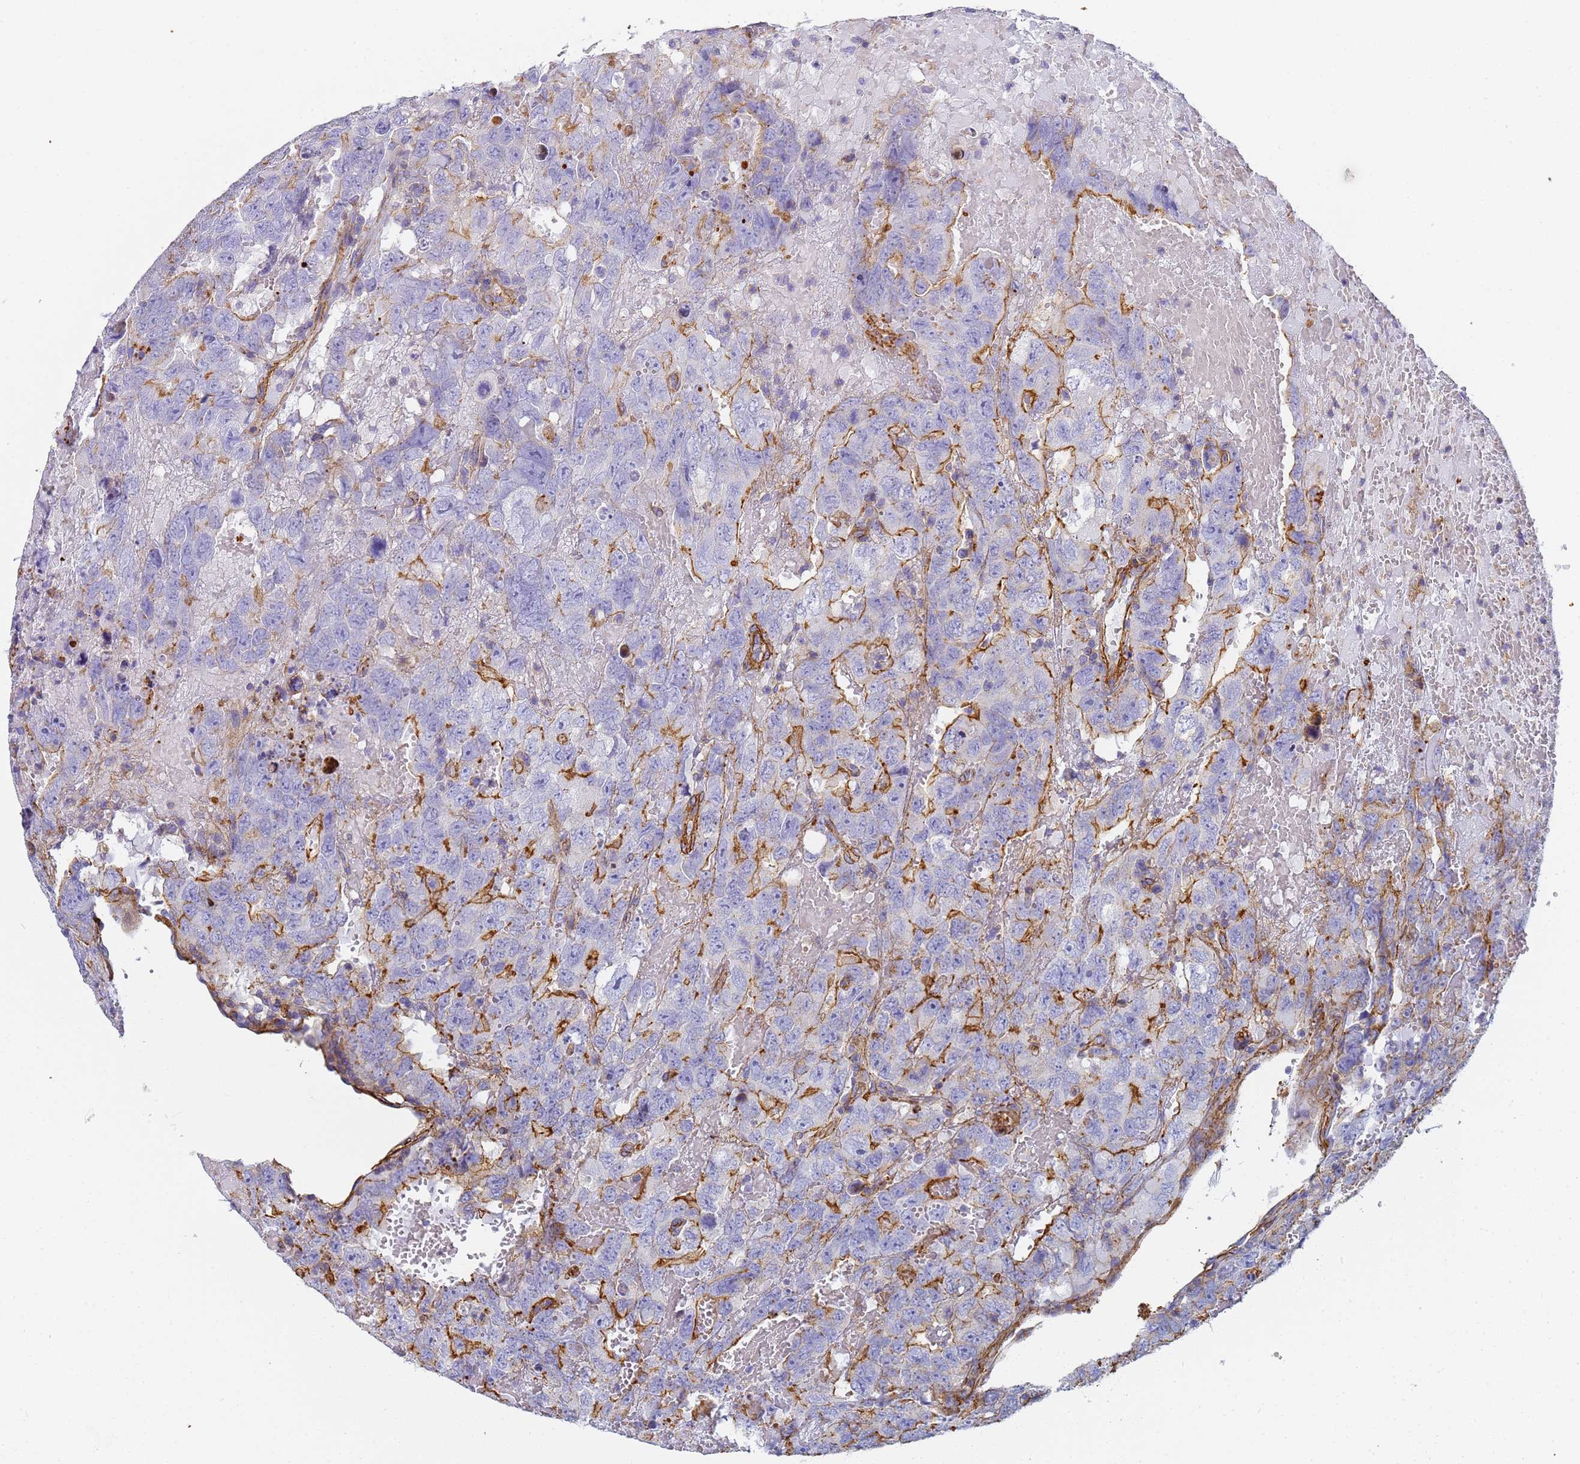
{"staining": {"intensity": "moderate", "quantity": "25%-75%", "location": "cytoplasmic/membranous"}, "tissue": "testis cancer", "cell_type": "Tumor cells", "image_type": "cancer", "snomed": [{"axis": "morphology", "description": "Carcinoma, Embryonal, NOS"}, {"axis": "topography", "description": "Testis"}], "caption": "Tumor cells demonstrate medium levels of moderate cytoplasmic/membranous expression in approximately 25%-75% of cells in human testis embryonal carcinoma.", "gene": "TPM1", "patient": {"sex": "male", "age": 45}}